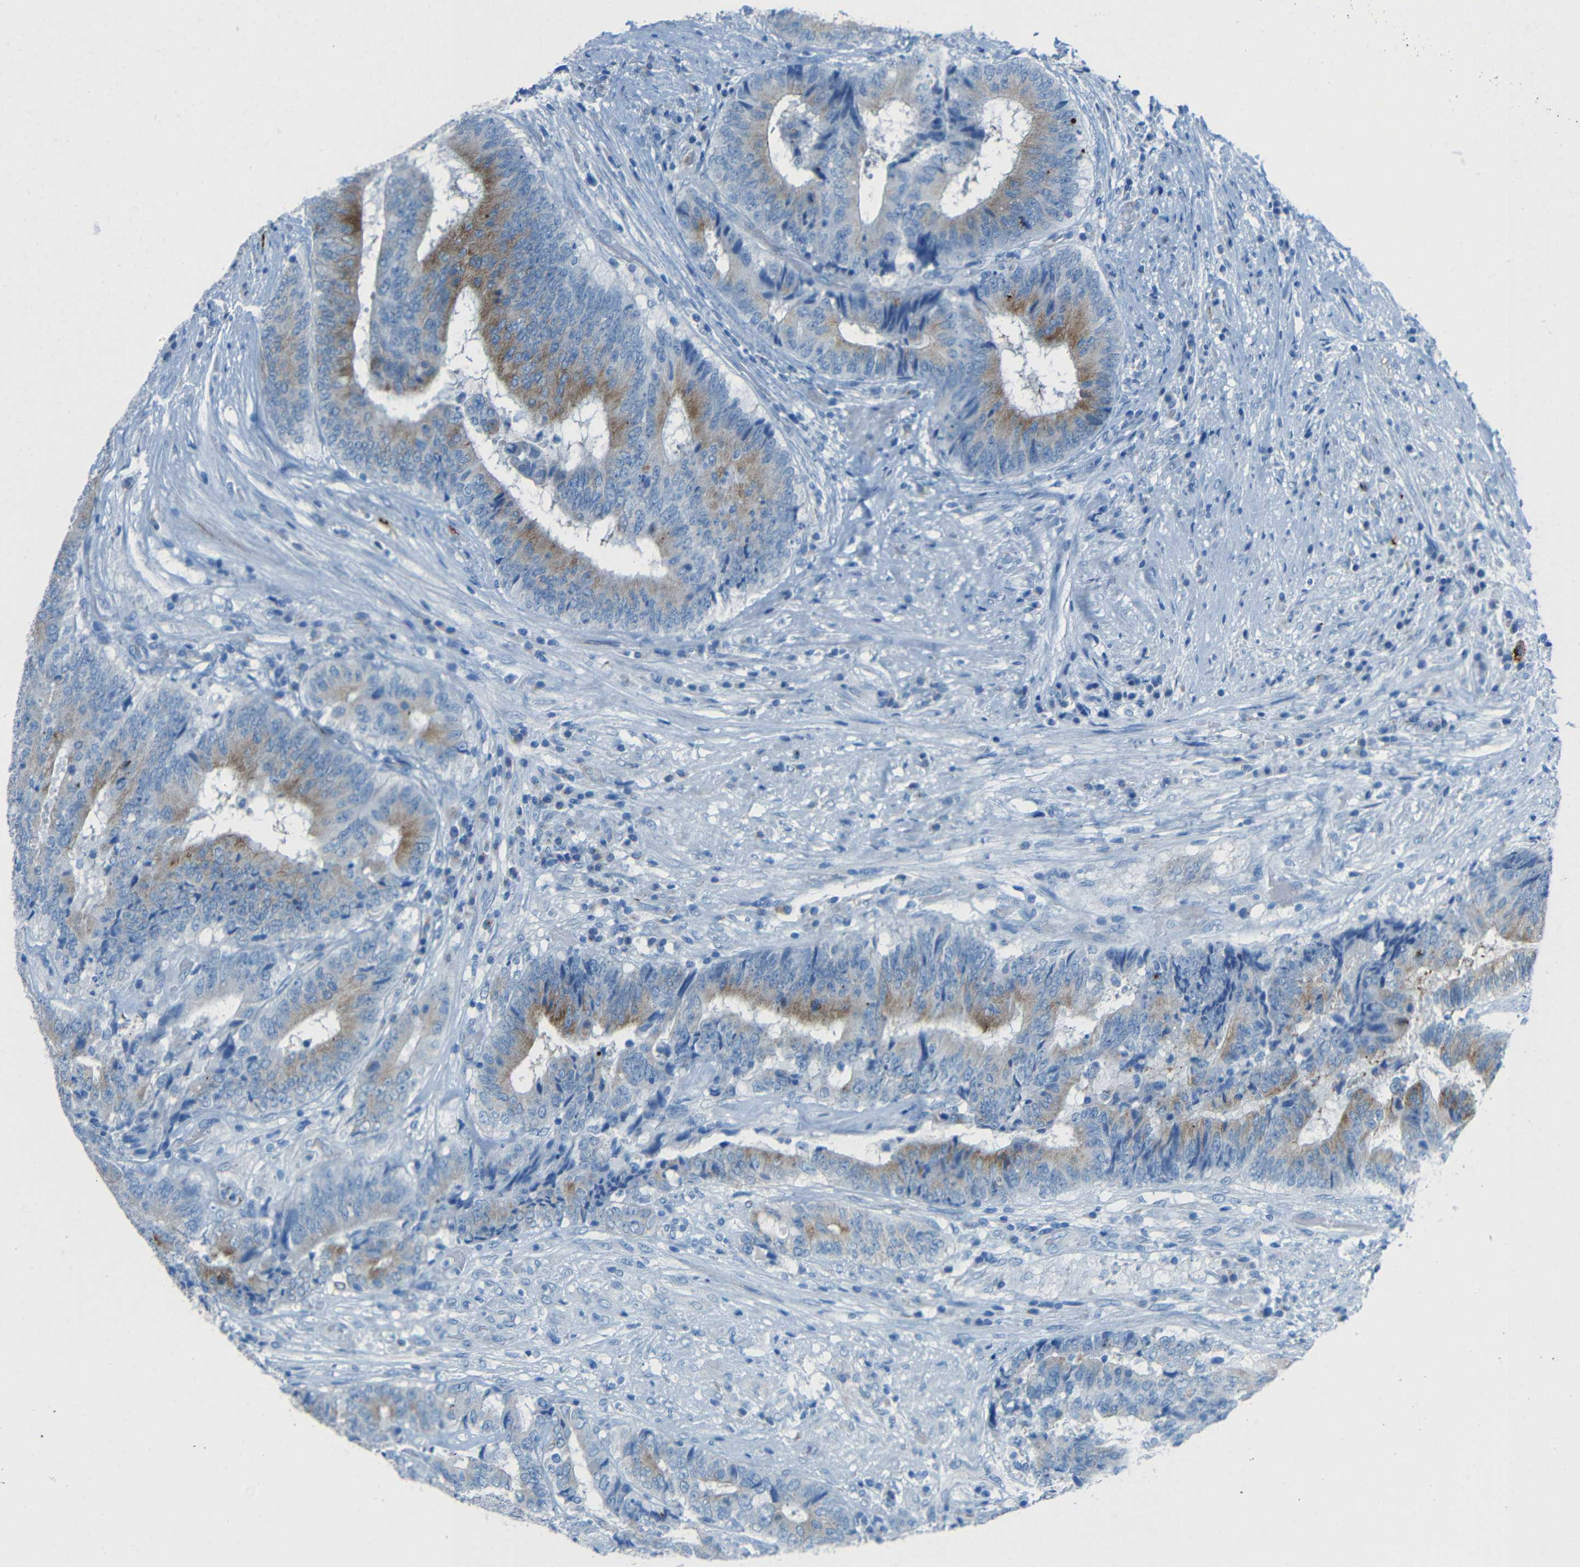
{"staining": {"intensity": "moderate", "quantity": ">75%", "location": "cytoplasmic/membranous"}, "tissue": "colorectal cancer", "cell_type": "Tumor cells", "image_type": "cancer", "snomed": [{"axis": "morphology", "description": "Adenocarcinoma, NOS"}, {"axis": "topography", "description": "Rectum"}], "caption": "Immunohistochemical staining of human colorectal adenocarcinoma reveals medium levels of moderate cytoplasmic/membranous protein staining in approximately >75% of tumor cells. (Brightfield microscopy of DAB IHC at high magnification).", "gene": "TUBB4B", "patient": {"sex": "male", "age": 72}}